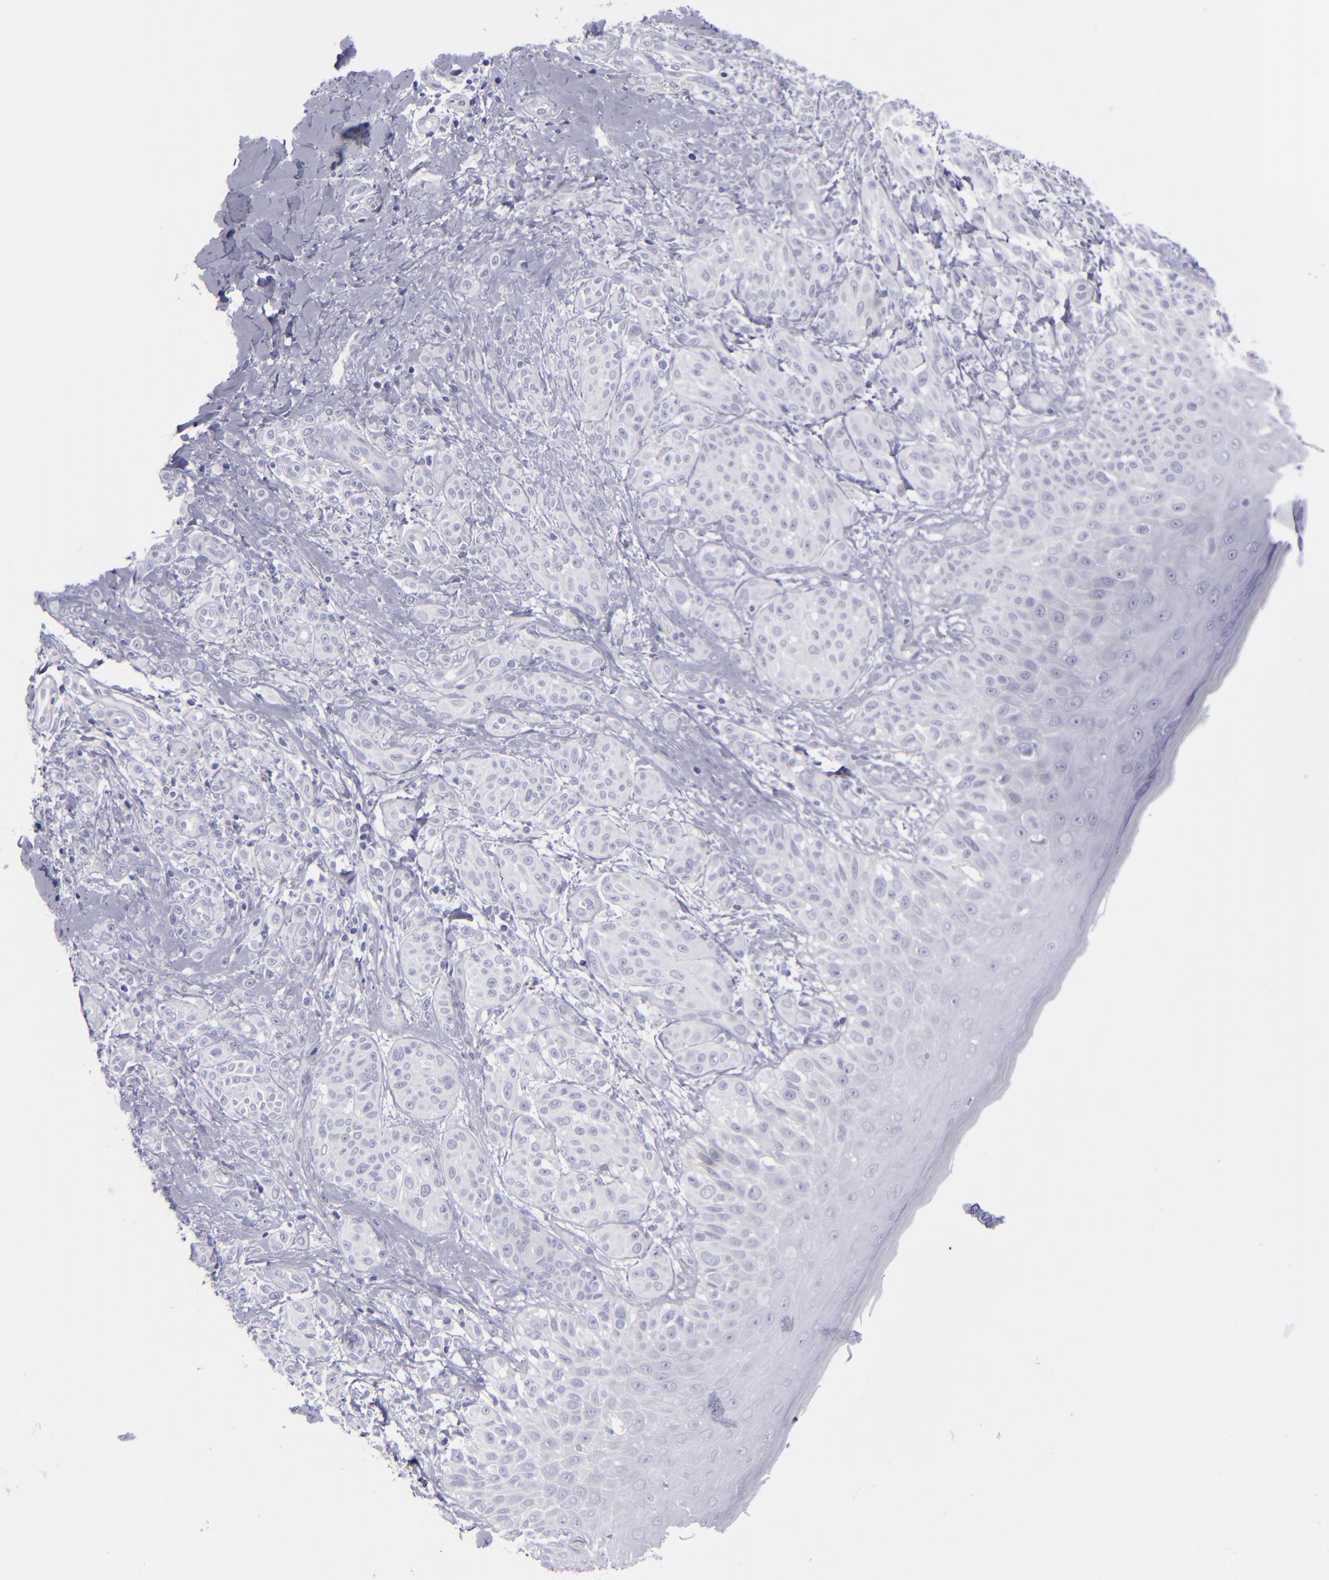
{"staining": {"intensity": "negative", "quantity": "none", "location": "none"}, "tissue": "melanoma", "cell_type": "Tumor cells", "image_type": "cancer", "snomed": [{"axis": "morphology", "description": "Malignant melanoma, NOS"}, {"axis": "topography", "description": "Skin"}], "caption": "High power microscopy histopathology image of an immunohistochemistry (IHC) micrograph of malignant melanoma, revealing no significant staining in tumor cells.", "gene": "CD22", "patient": {"sex": "male", "age": 57}}